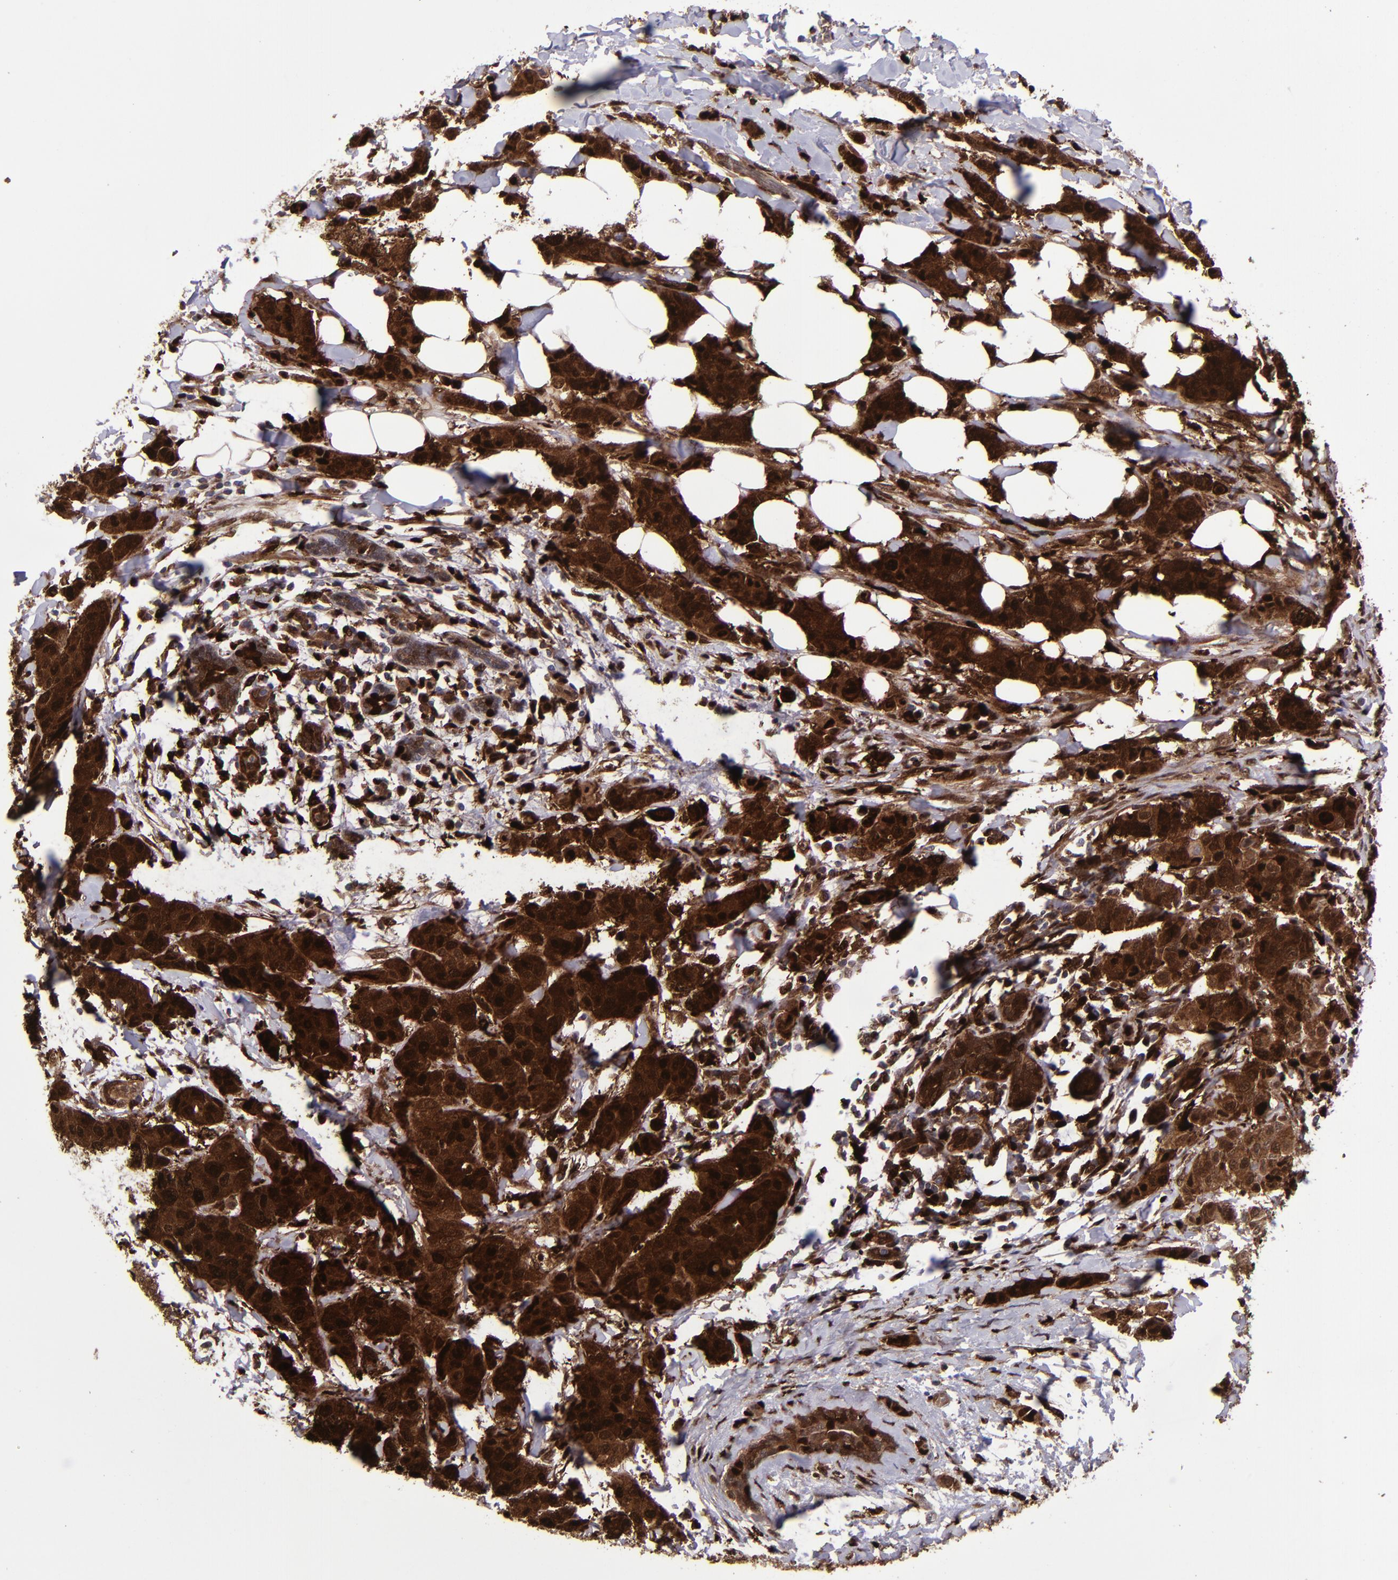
{"staining": {"intensity": "strong", "quantity": ">75%", "location": "cytoplasmic/membranous,nuclear"}, "tissue": "breast cancer", "cell_type": "Tumor cells", "image_type": "cancer", "snomed": [{"axis": "morphology", "description": "Duct carcinoma"}, {"axis": "topography", "description": "Breast"}], "caption": "Invasive ductal carcinoma (breast) stained with a brown dye displays strong cytoplasmic/membranous and nuclear positive positivity in about >75% of tumor cells.", "gene": "TYMP", "patient": {"sex": "female", "age": 40}}